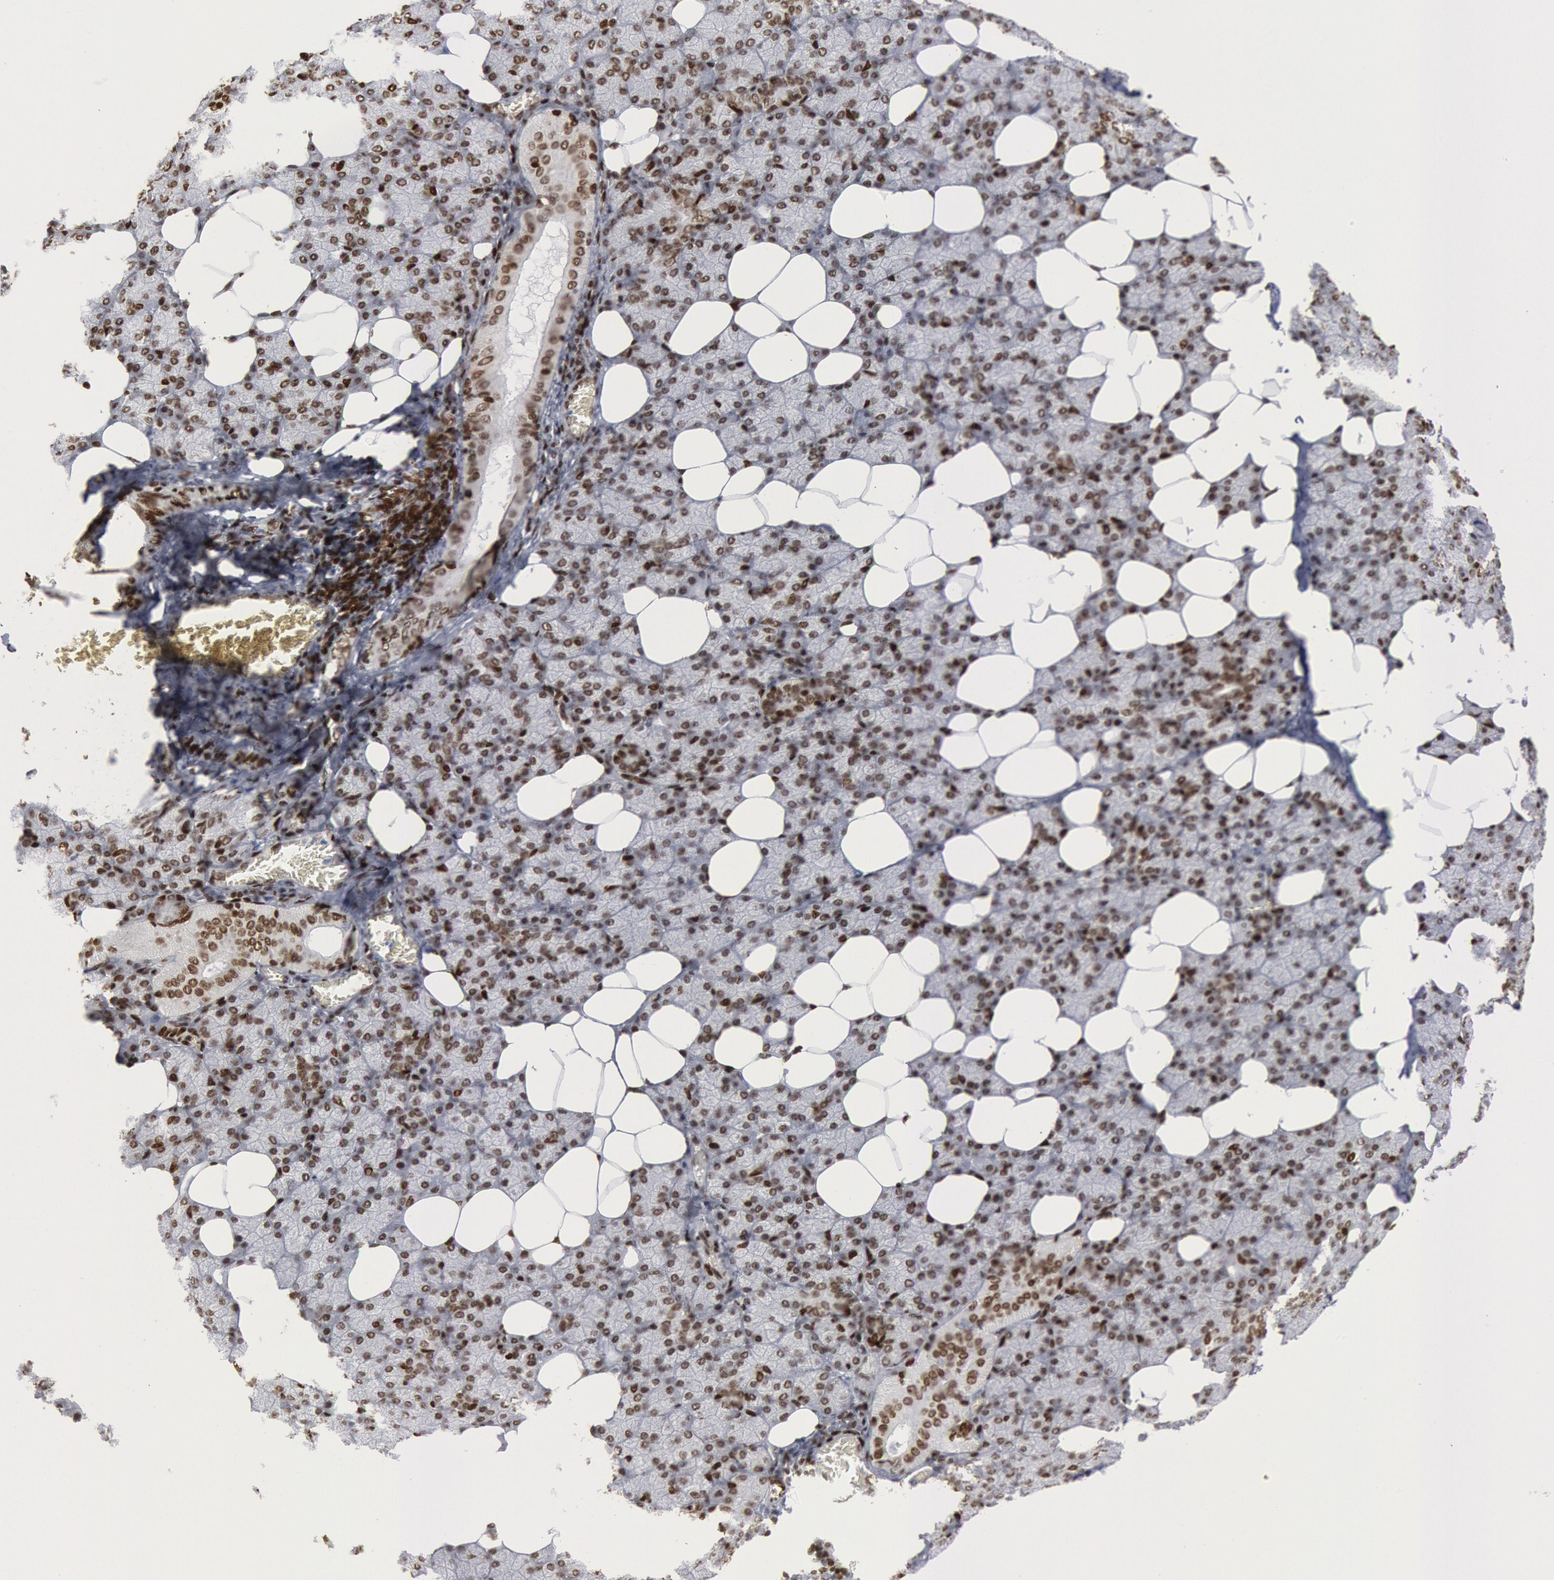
{"staining": {"intensity": "weak", "quantity": ">75%", "location": "nuclear"}, "tissue": "salivary gland", "cell_type": "Glandular cells", "image_type": "normal", "snomed": [{"axis": "morphology", "description": "Normal tissue, NOS"}, {"axis": "topography", "description": "Lymph node"}, {"axis": "topography", "description": "Salivary gland"}], "caption": "This histopathology image reveals immunohistochemistry staining of normal salivary gland, with low weak nuclear expression in about >75% of glandular cells.", "gene": "MECP2", "patient": {"sex": "male", "age": 8}}